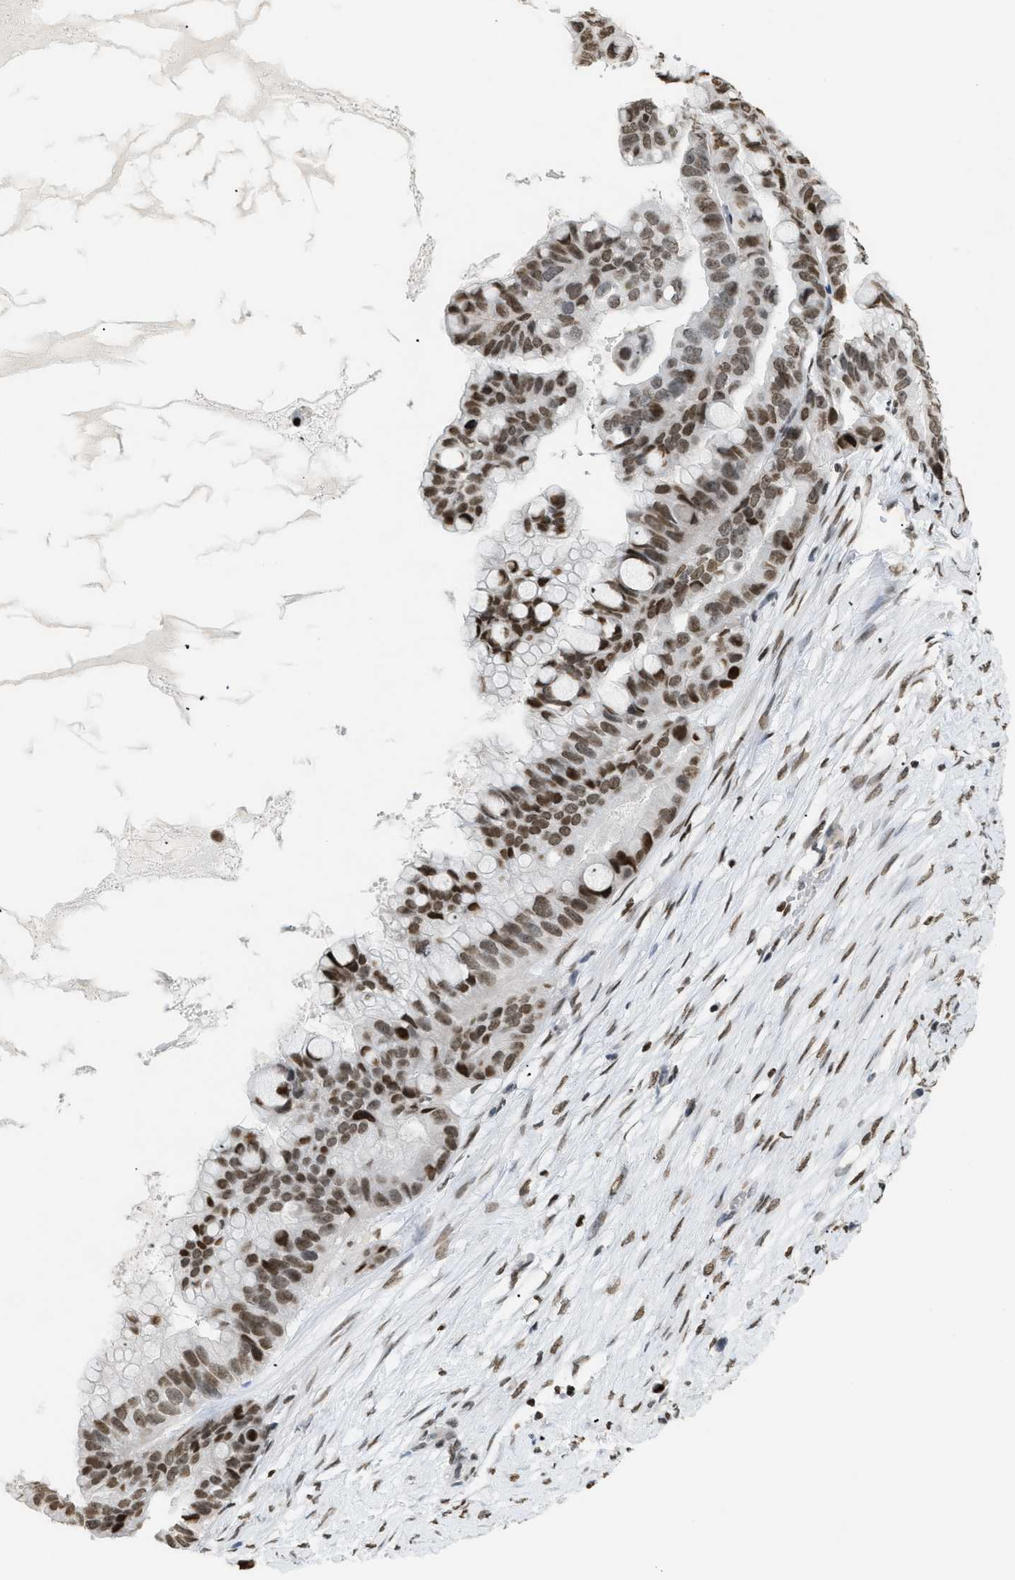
{"staining": {"intensity": "moderate", "quantity": ">75%", "location": "nuclear"}, "tissue": "ovarian cancer", "cell_type": "Tumor cells", "image_type": "cancer", "snomed": [{"axis": "morphology", "description": "Cystadenocarcinoma, mucinous, NOS"}, {"axis": "topography", "description": "Ovary"}], "caption": "Ovarian mucinous cystadenocarcinoma stained with a protein marker exhibits moderate staining in tumor cells.", "gene": "HMGN2", "patient": {"sex": "female", "age": 80}}